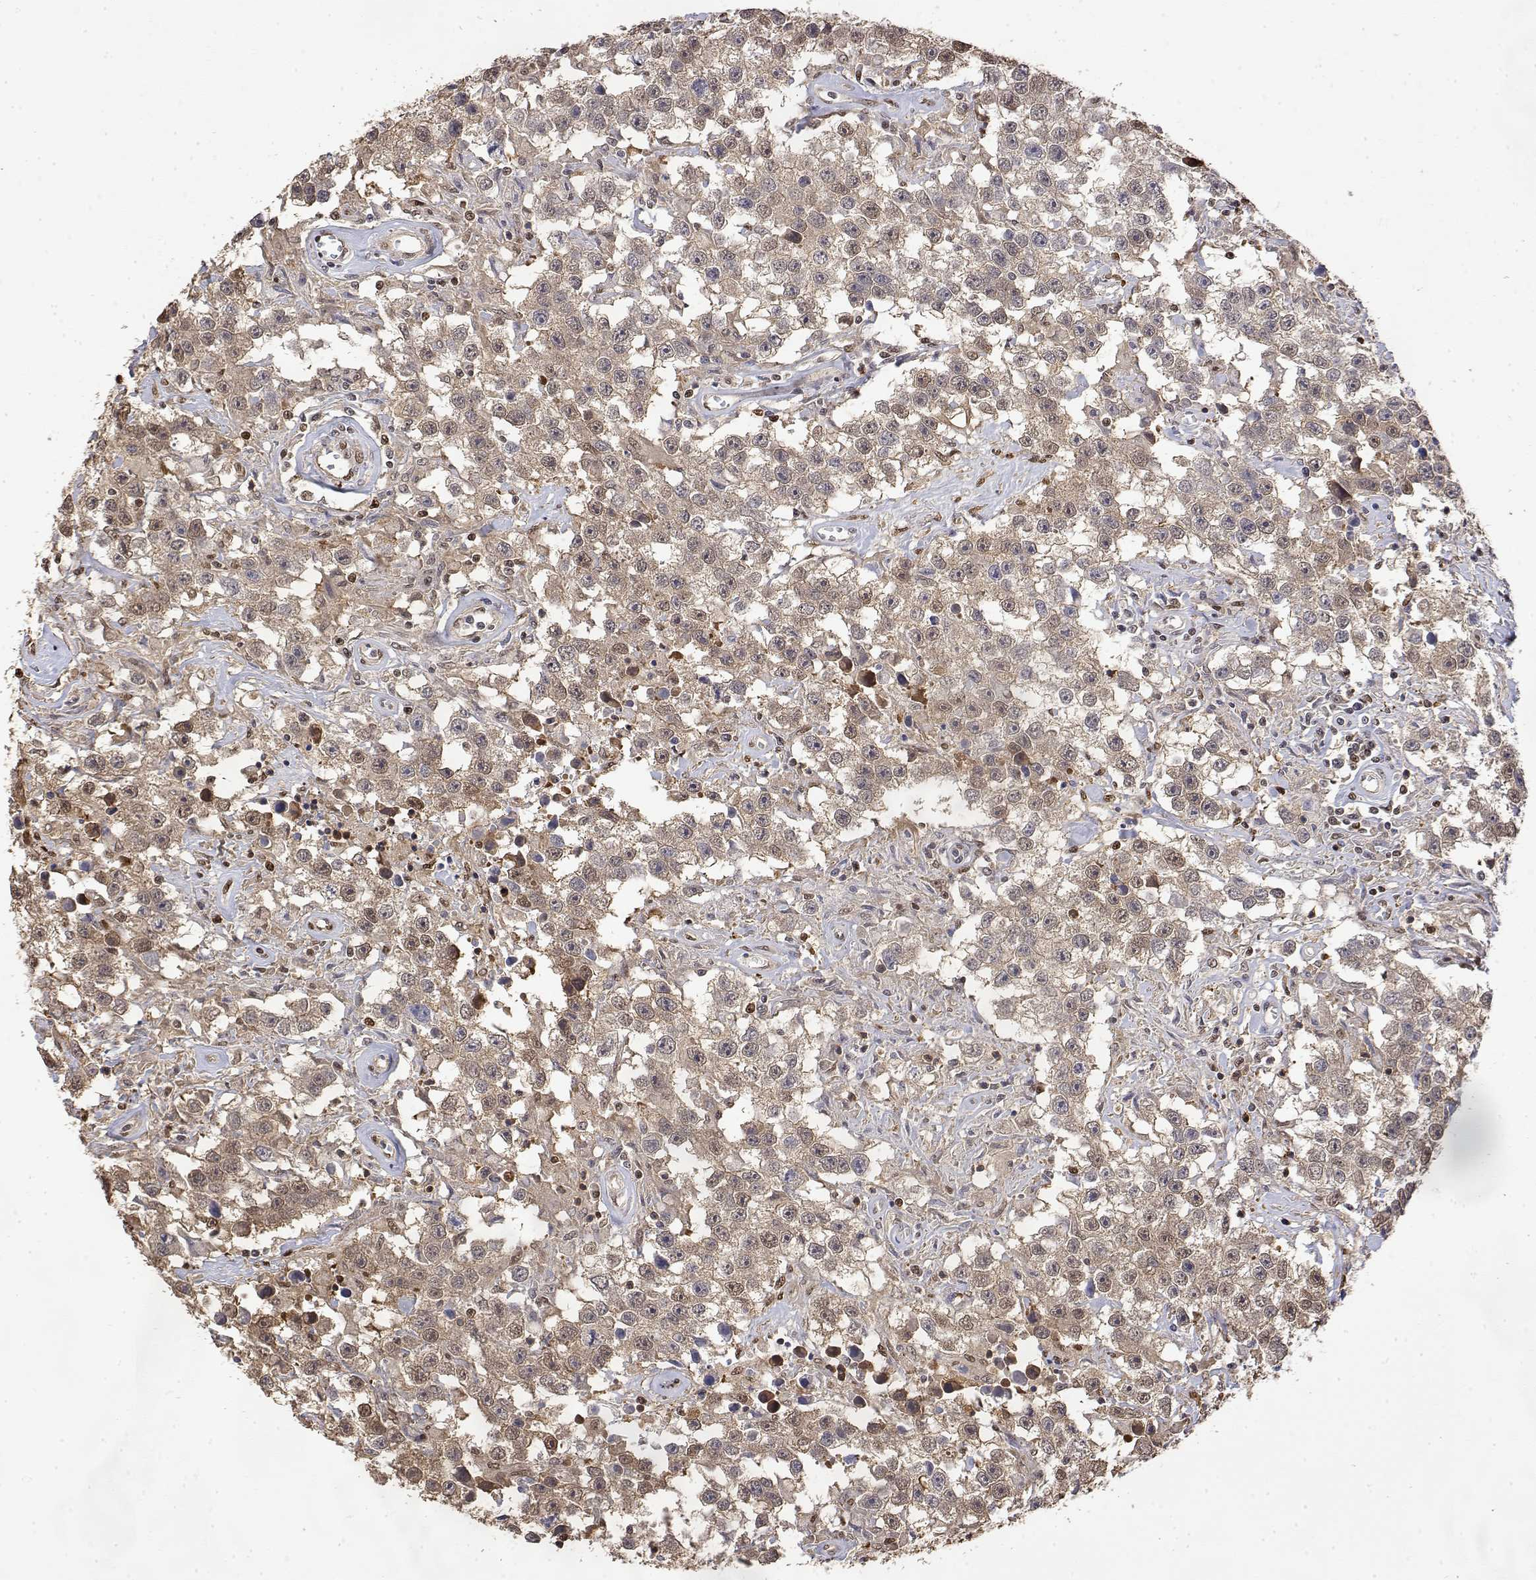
{"staining": {"intensity": "weak", "quantity": ">75%", "location": "cytoplasmic/membranous"}, "tissue": "testis cancer", "cell_type": "Tumor cells", "image_type": "cancer", "snomed": [{"axis": "morphology", "description": "Seminoma, NOS"}, {"axis": "topography", "description": "Testis"}], "caption": "This is a photomicrograph of immunohistochemistry (IHC) staining of testis cancer, which shows weak expression in the cytoplasmic/membranous of tumor cells.", "gene": "TPI1", "patient": {"sex": "male", "age": 43}}